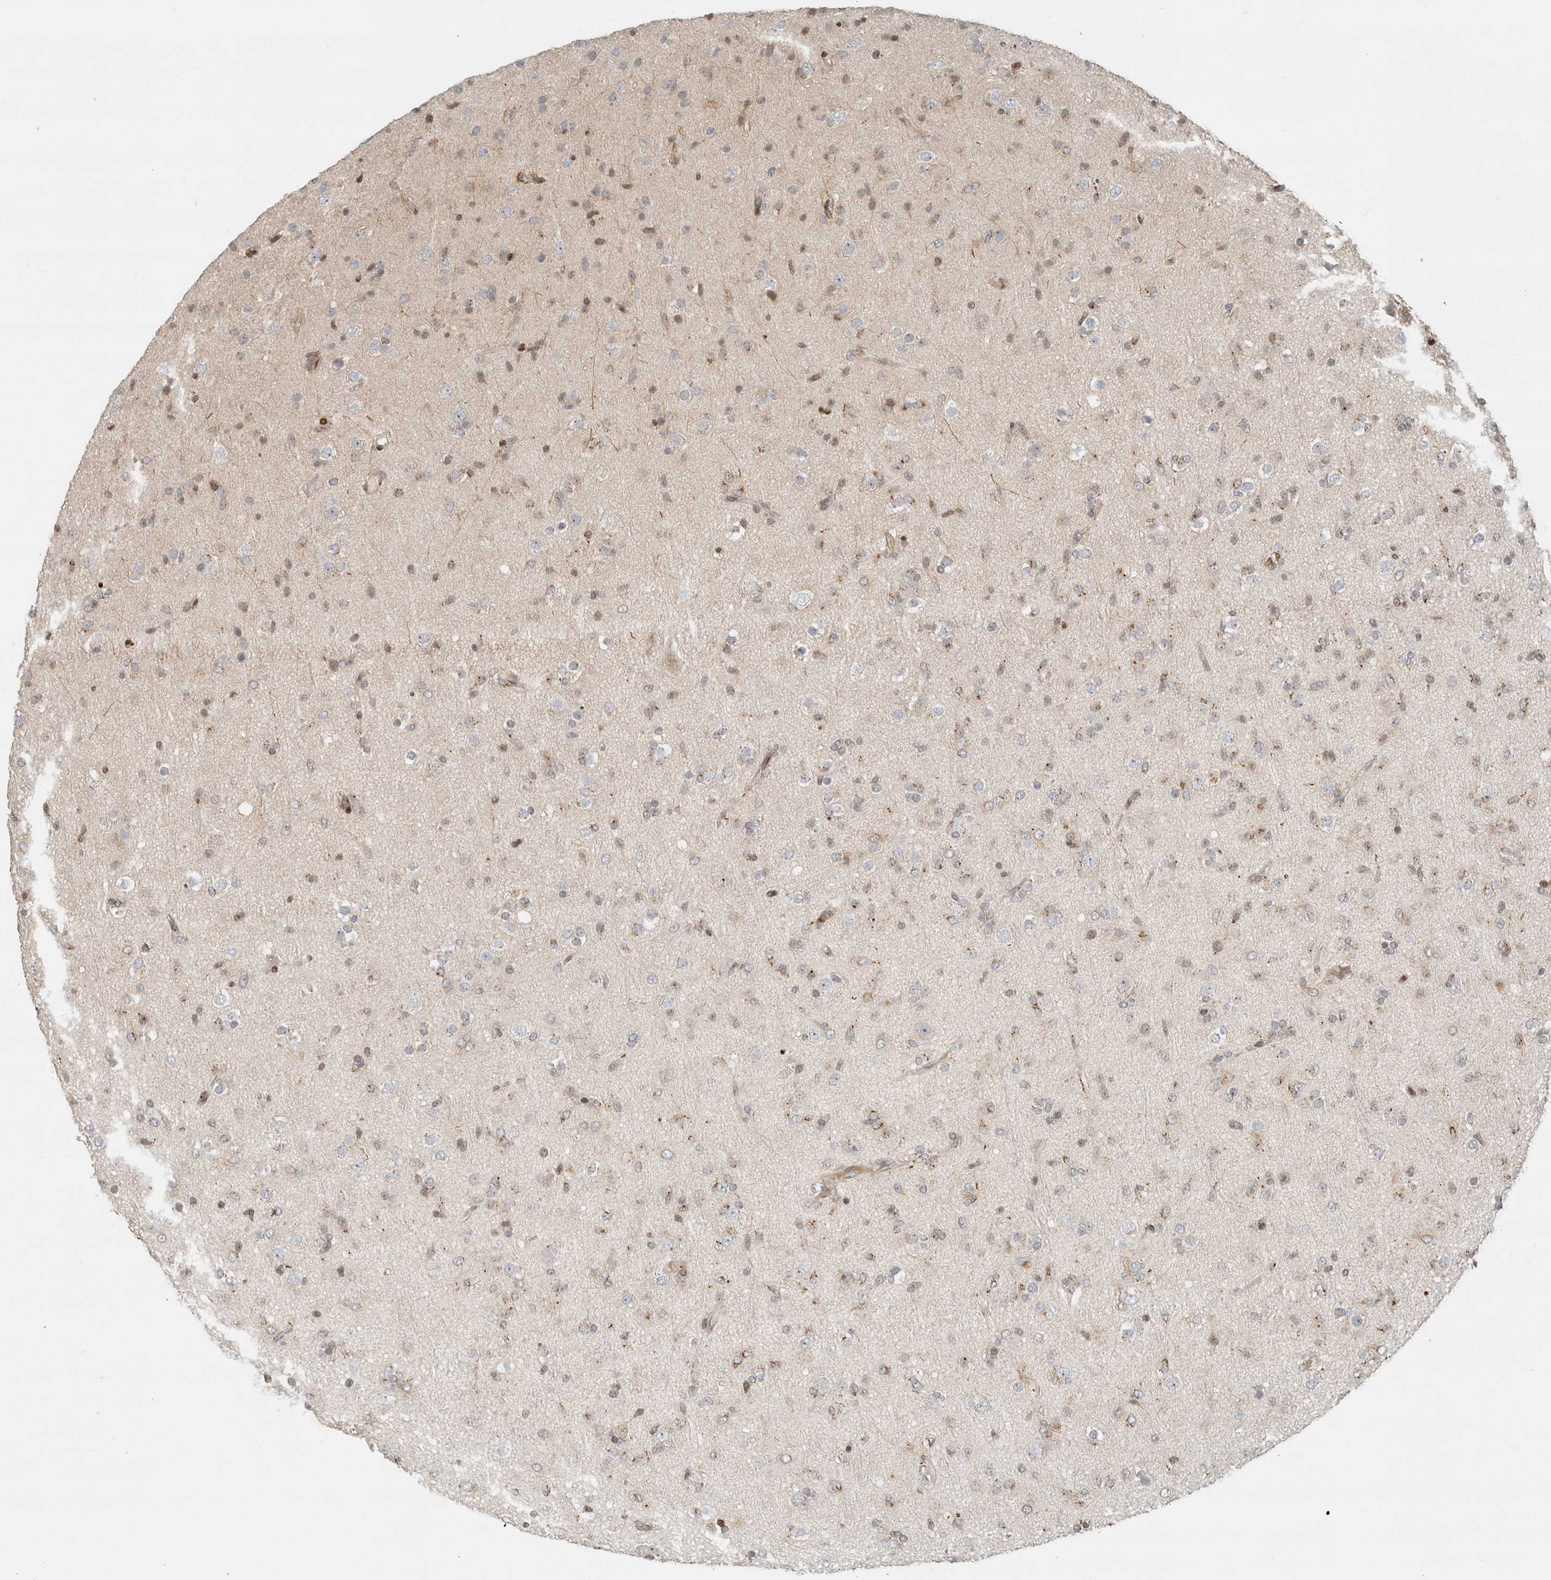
{"staining": {"intensity": "weak", "quantity": "<25%", "location": "nuclear"}, "tissue": "glioma", "cell_type": "Tumor cells", "image_type": "cancer", "snomed": [{"axis": "morphology", "description": "Glioma, malignant, Low grade"}, {"axis": "topography", "description": "Brain"}], "caption": "The immunohistochemistry image has no significant positivity in tumor cells of malignant glioma (low-grade) tissue. Nuclei are stained in blue.", "gene": "GINS4", "patient": {"sex": "male", "age": 65}}